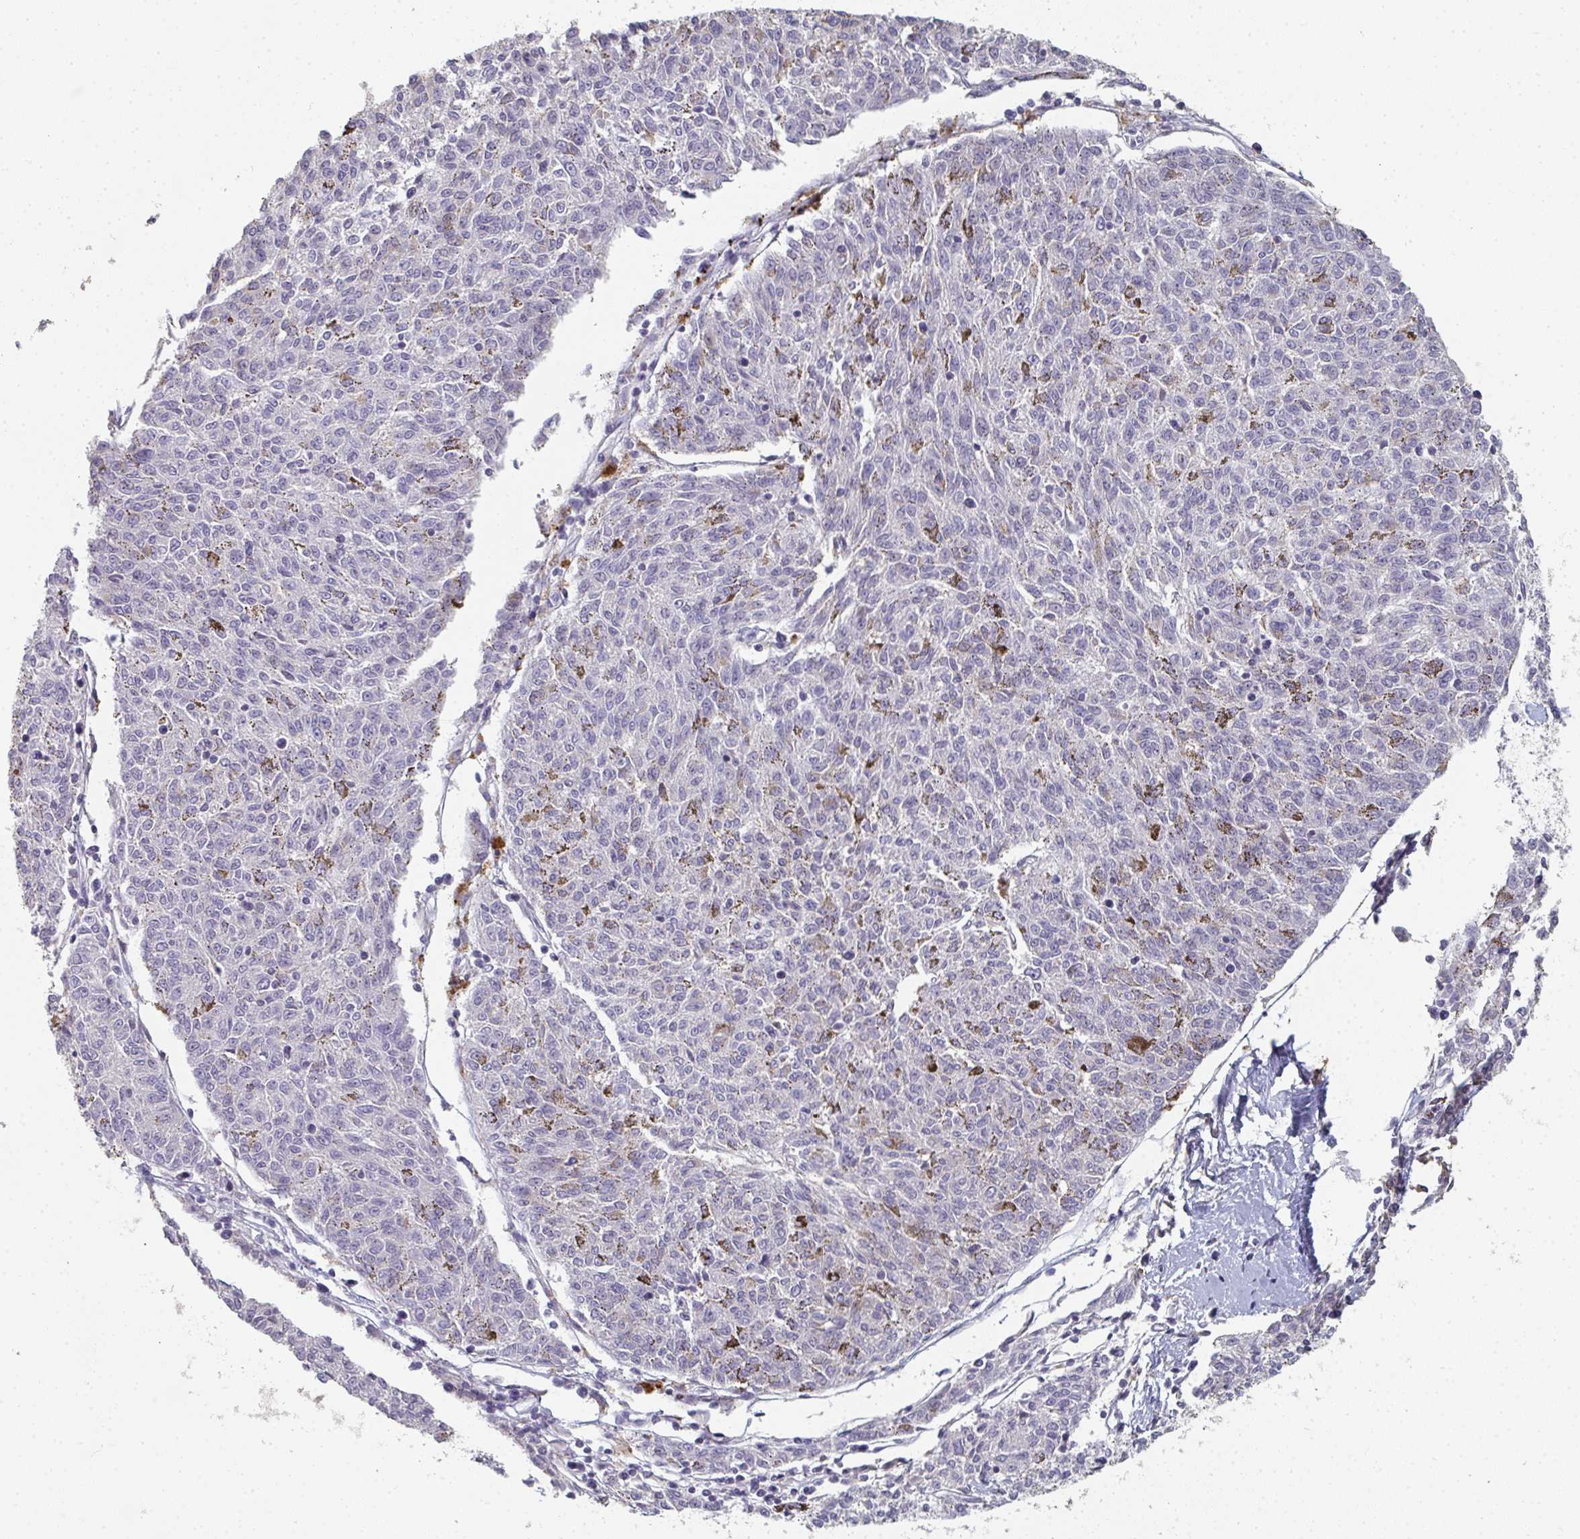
{"staining": {"intensity": "negative", "quantity": "none", "location": "none"}, "tissue": "melanoma", "cell_type": "Tumor cells", "image_type": "cancer", "snomed": [{"axis": "morphology", "description": "Malignant melanoma, NOS"}, {"axis": "topography", "description": "Skin"}], "caption": "IHC photomicrograph of human malignant melanoma stained for a protein (brown), which shows no staining in tumor cells.", "gene": "A1CF", "patient": {"sex": "female", "age": 72}}